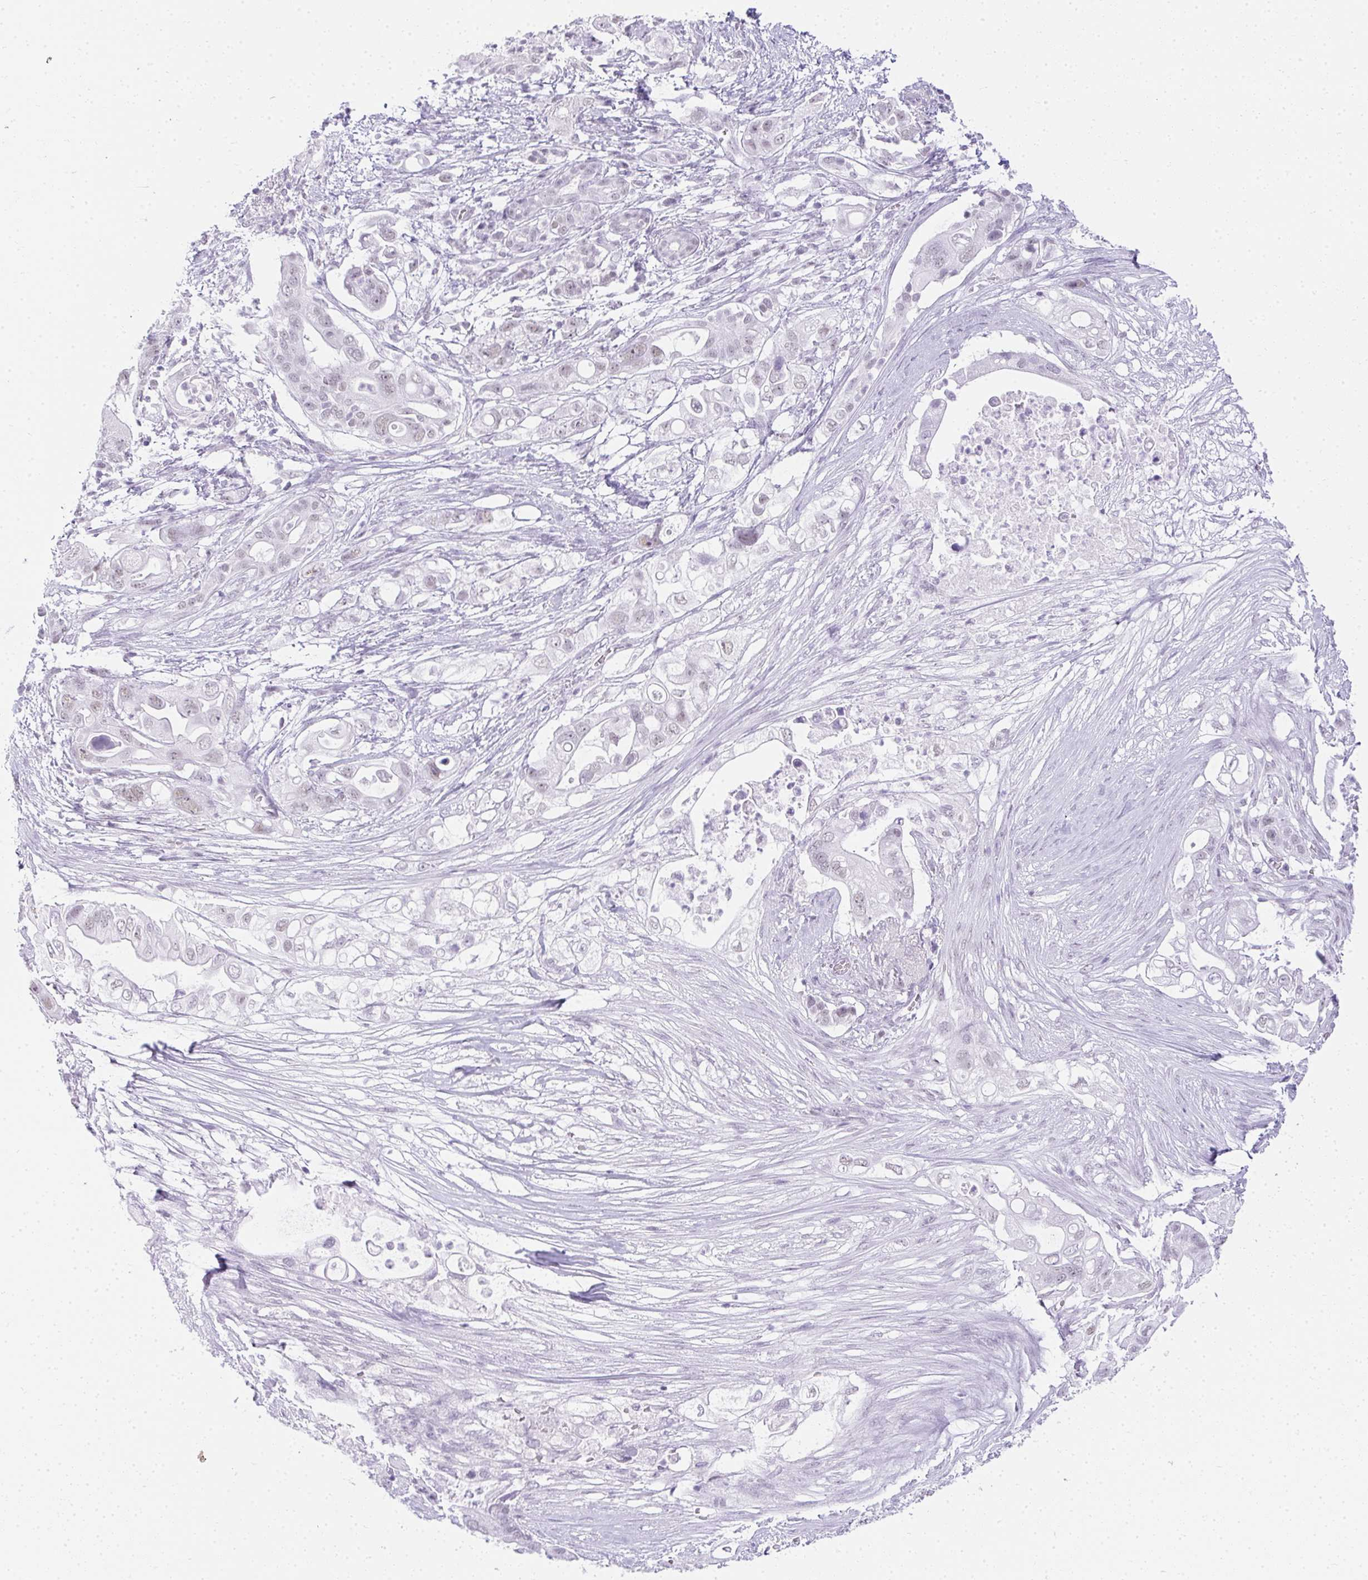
{"staining": {"intensity": "weak", "quantity": "<25%", "location": "nuclear"}, "tissue": "pancreatic cancer", "cell_type": "Tumor cells", "image_type": "cancer", "snomed": [{"axis": "morphology", "description": "Adenocarcinoma, NOS"}, {"axis": "topography", "description": "Pancreas"}], "caption": "There is no significant expression in tumor cells of pancreatic cancer (adenocarcinoma).", "gene": "PLA2G1B", "patient": {"sex": "female", "age": 72}}